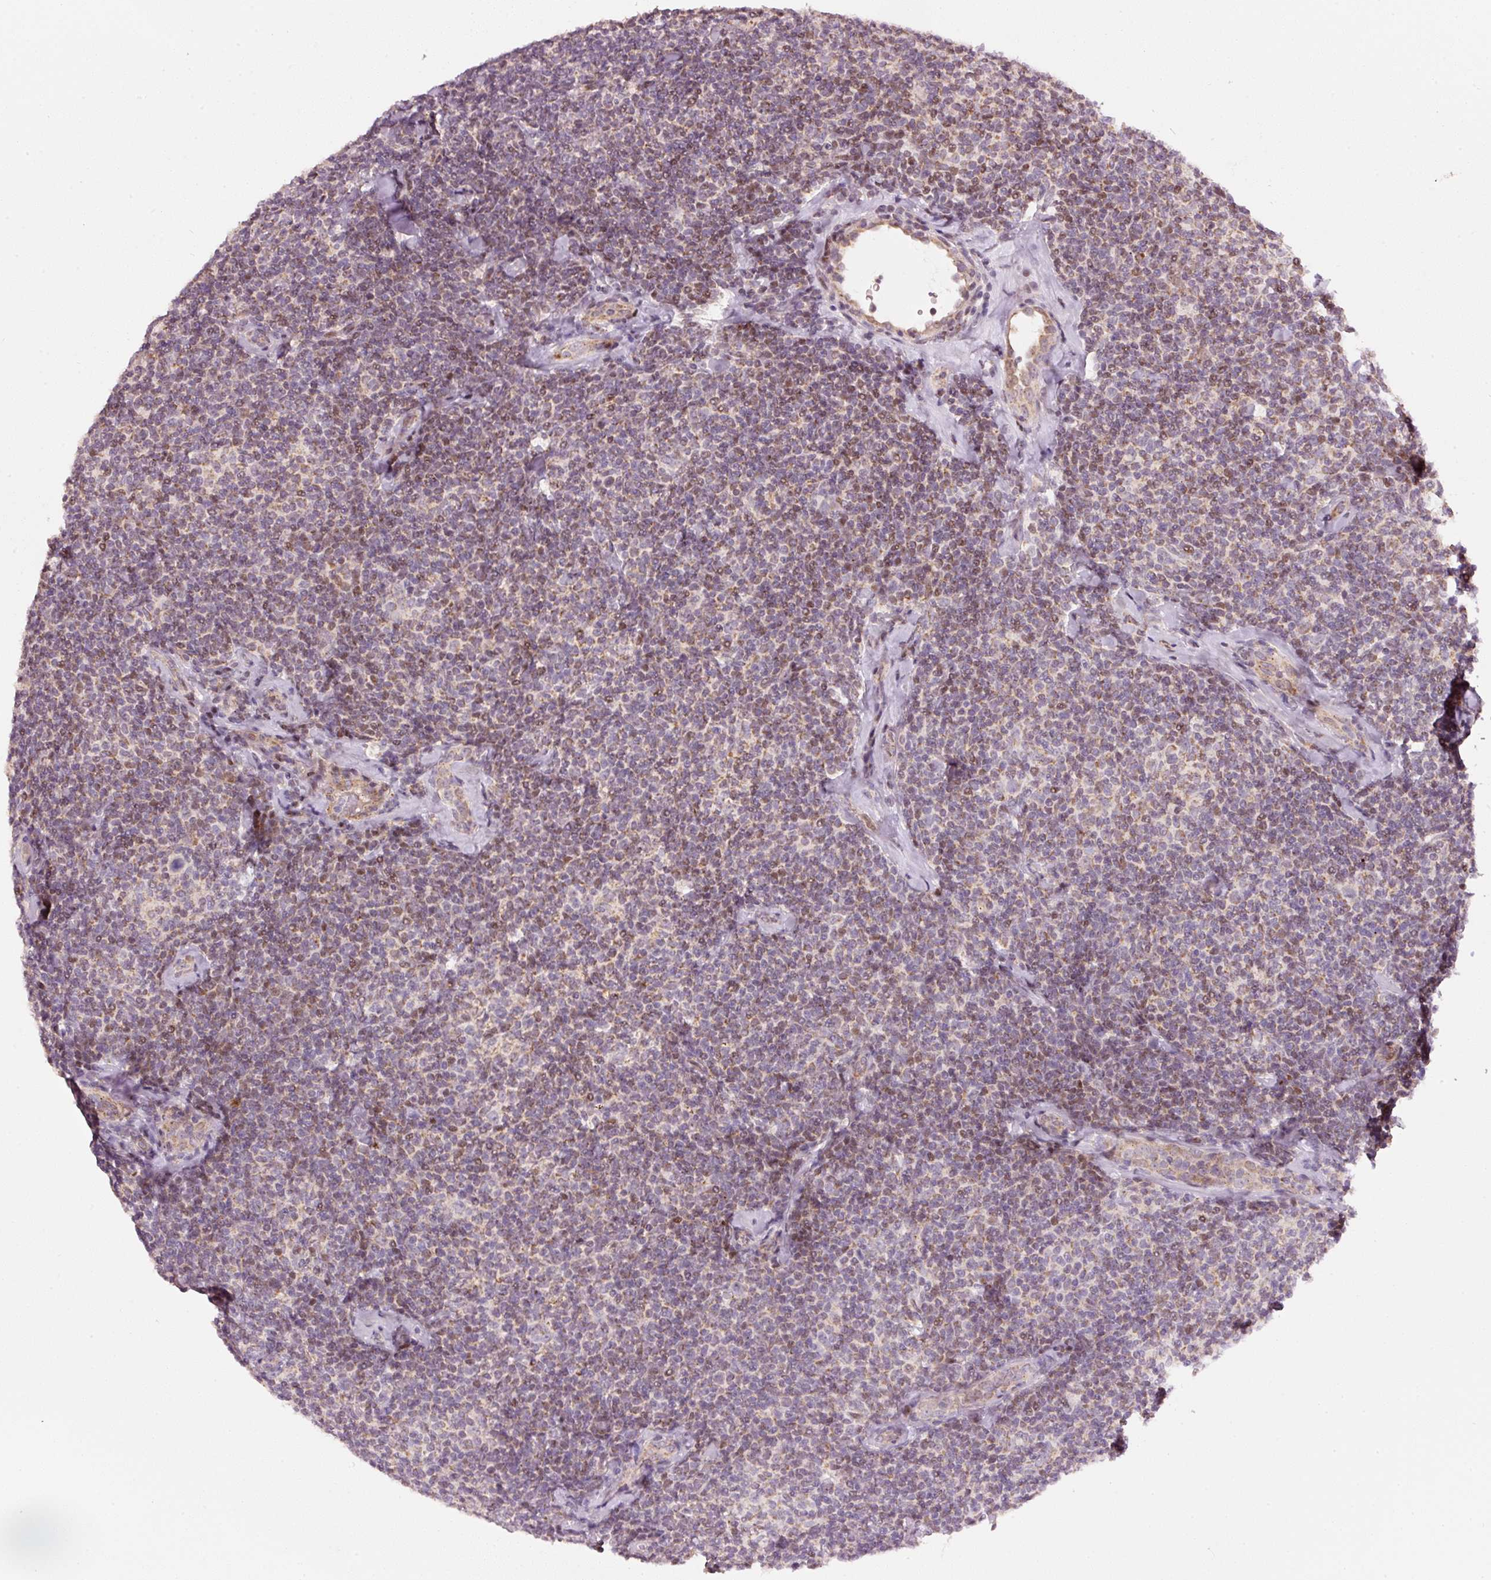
{"staining": {"intensity": "negative", "quantity": "none", "location": "none"}, "tissue": "lymphoma", "cell_type": "Tumor cells", "image_type": "cancer", "snomed": [{"axis": "morphology", "description": "Malignant lymphoma, non-Hodgkin's type, Low grade"}, {"axis": "topography", "description": "Lymph node"}], "caption": "Immunohistochemistry (IHC) micrograph of lymphoma stained for a protein (brown), which reveals no positivity in tumor cells.", "gene": "TOB2", "patient": {"sex": "female", "age": 56}}